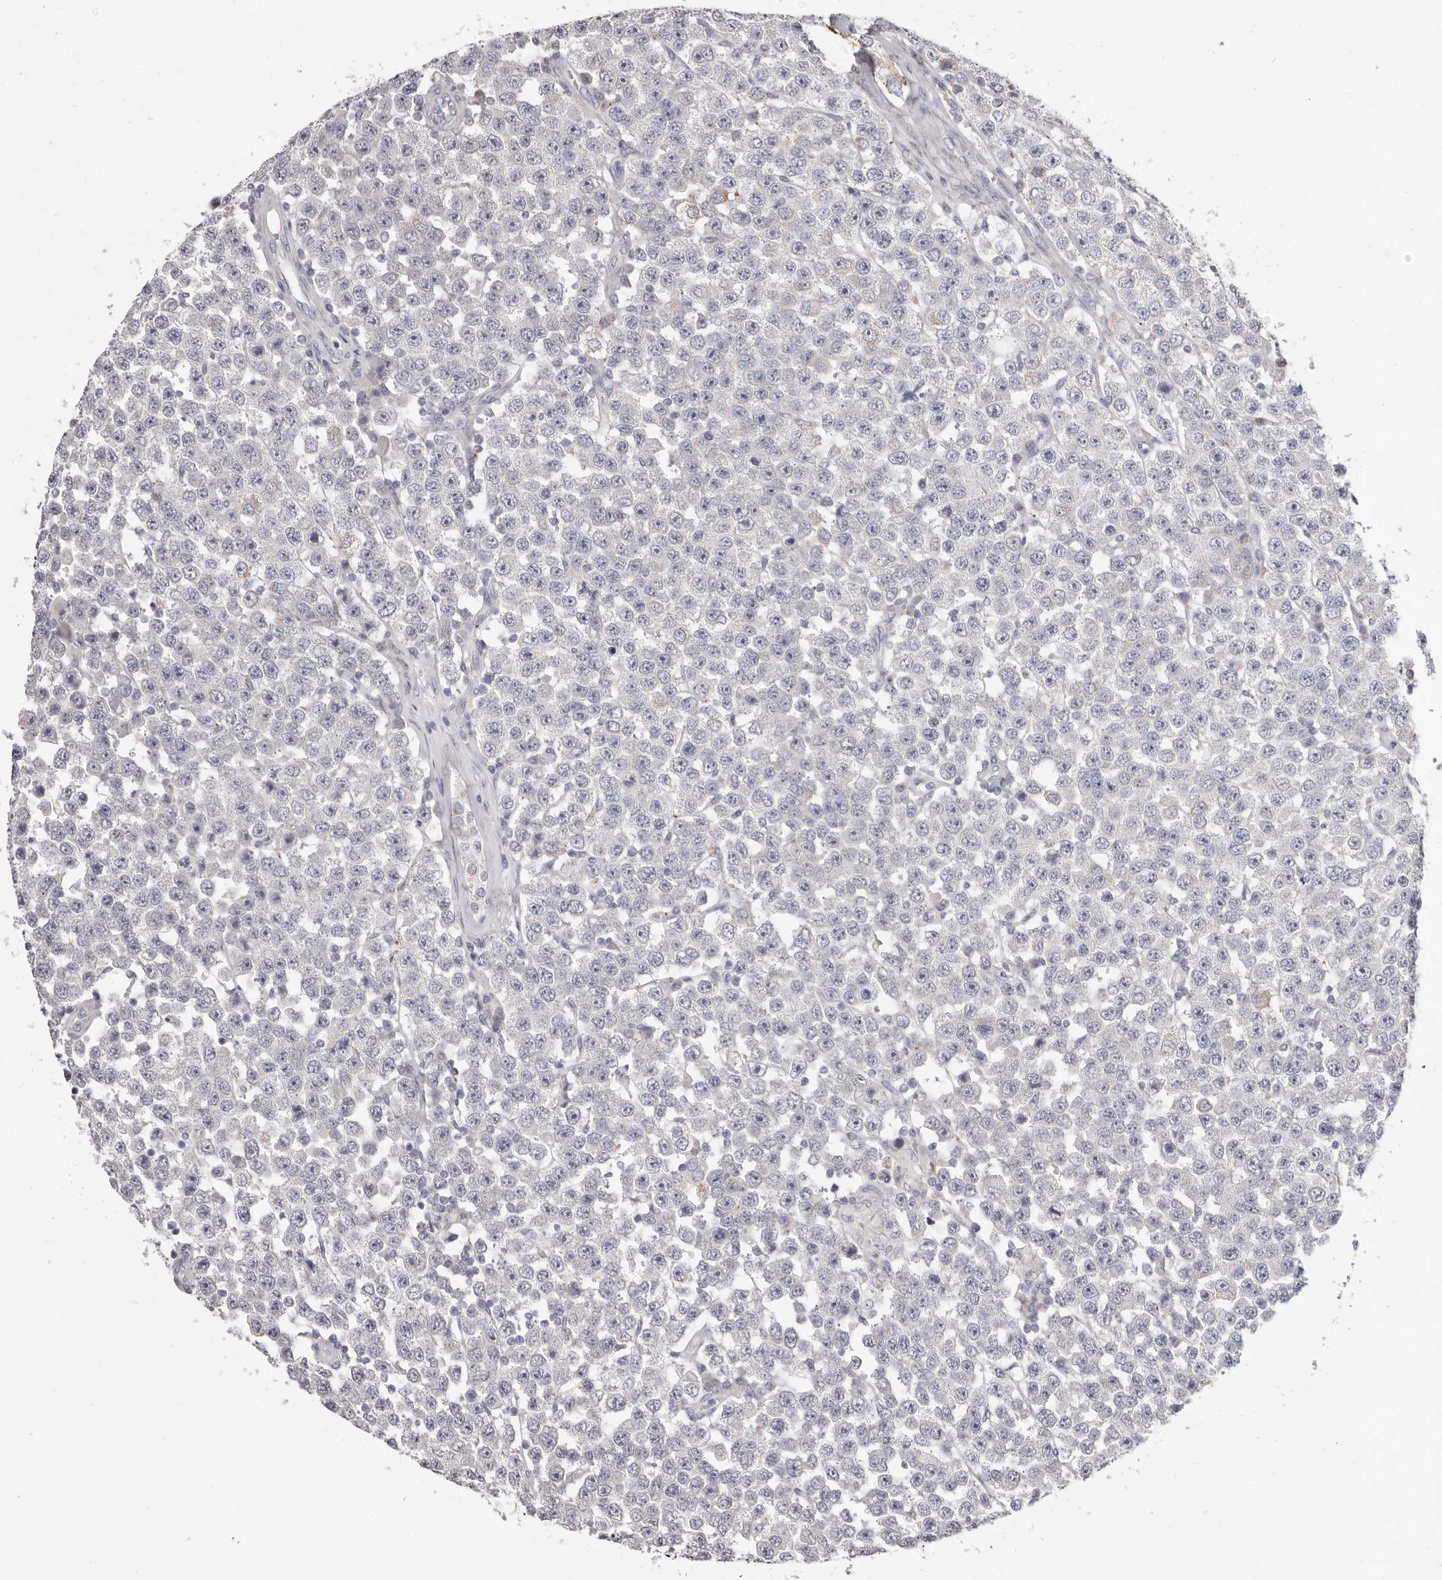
{"staining": {"intensity": "negative", "quantity": "none", "location": "none"}, "tissue": "testis cancer", "cell_type": "Tumor cells", "image_type": "cancer", "snomed": [{"axis": "morphology", "description": "Seminoma, NOS"}, {"axis": "topography", "description": "Testis"}], "caption": "Tumor cells show no significant positivity in testis seminoma.", "gene": "PRMT2", "patient": {"sex": "male", "age": 28}}